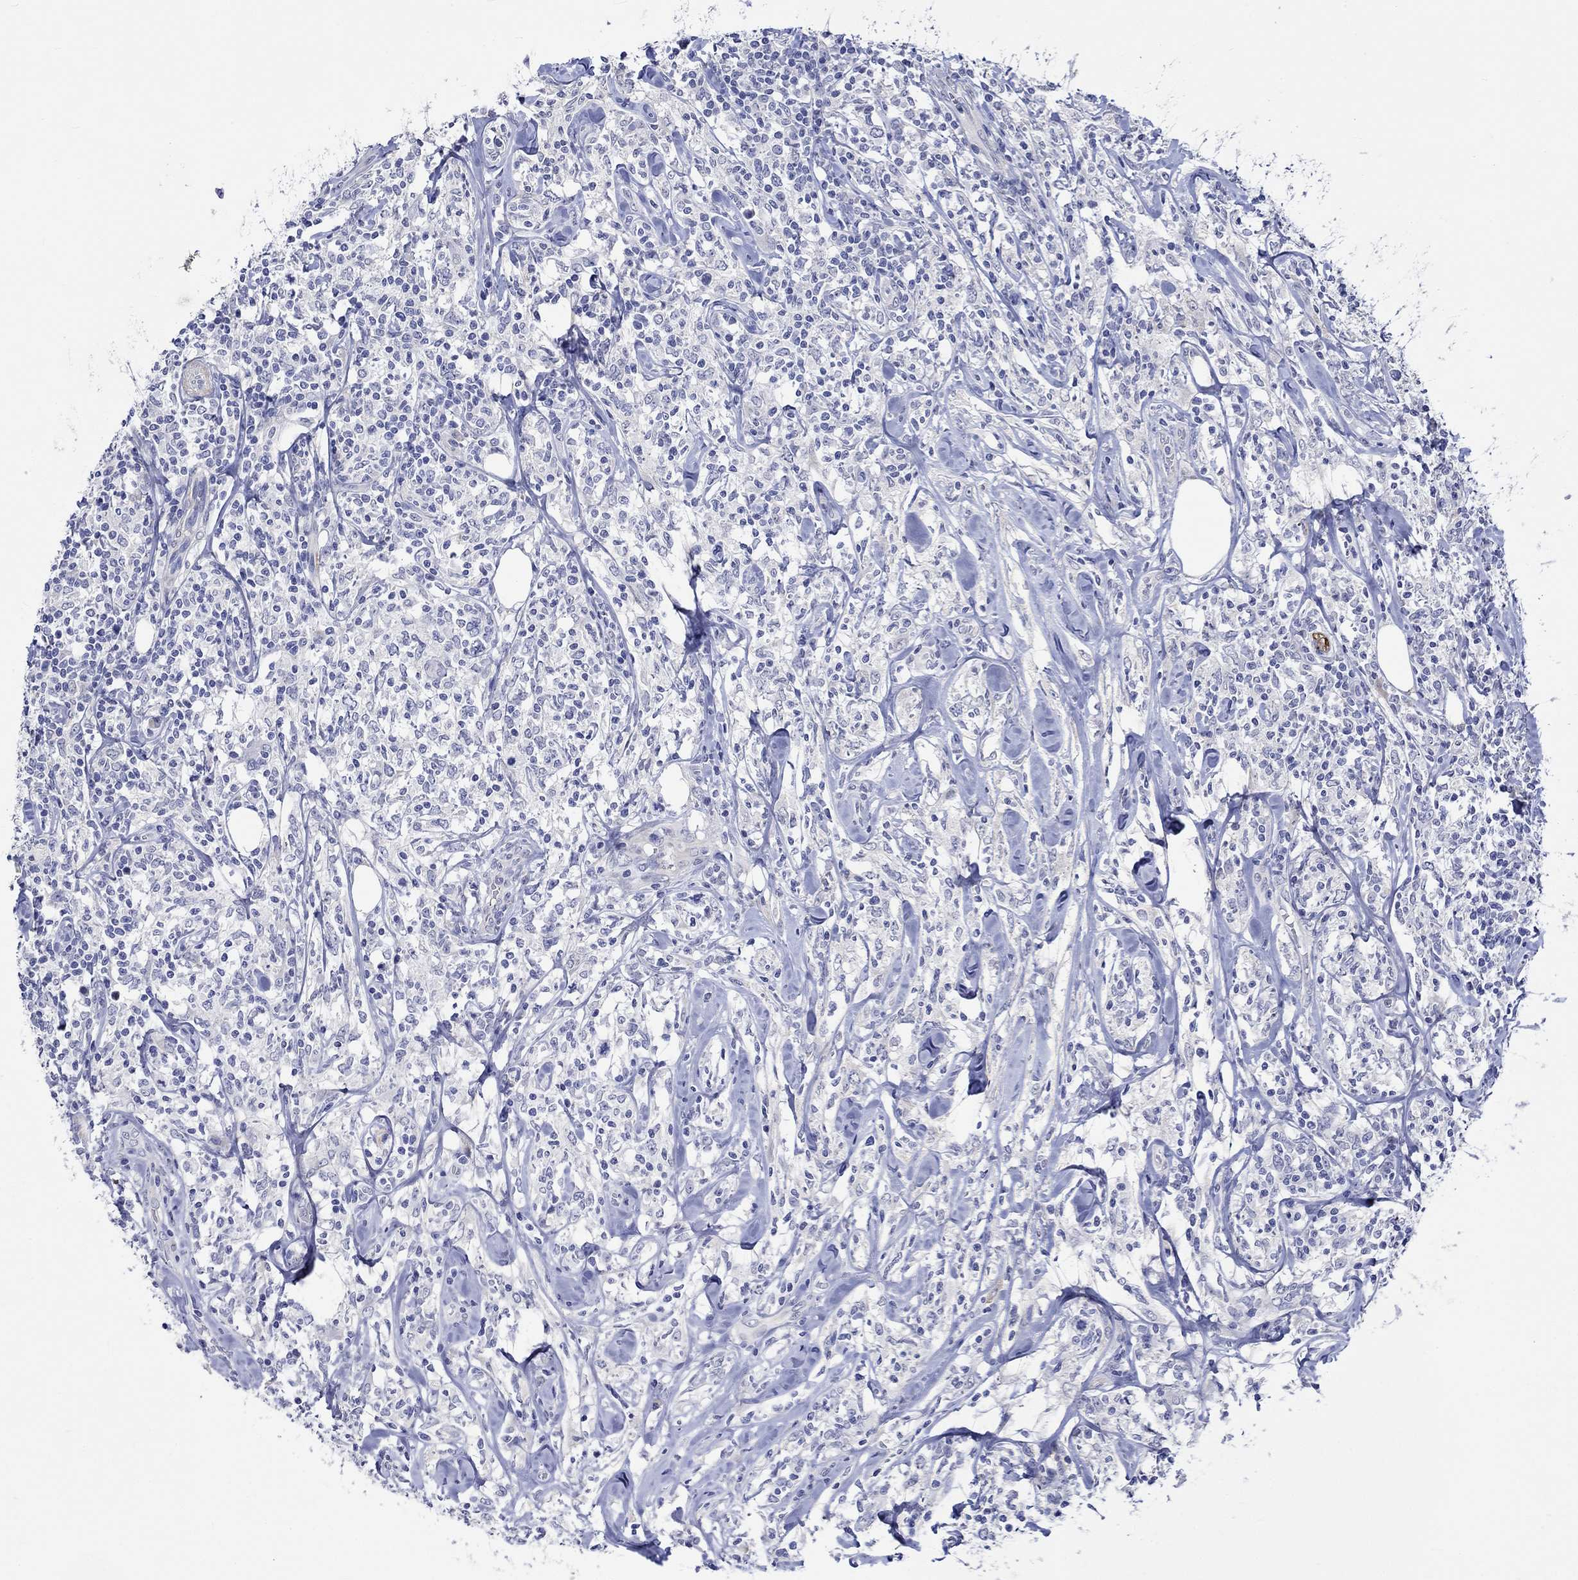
{"staining": {"intensity": "negative", "quantity": "none", "location": "none"}, "tissue": "lymphoma", "cell_type": "Tumor cells", "image_type": "cancer", "snomed": [{"axis": "morphology", "description": "Malignant lymphoma, non-Hodgkin's type, High grade"}, {"axis": "topography", "description": "Lymph node"}], "caption": "The image shows no significant expression in tumor cells of malignant lymphoma, non-Hodgkin's type (high-grade). (IHC, brightfield microscopy, high magnification).", "gene": "CRYAB", "patient": {"sex": "female", "age": 84}}